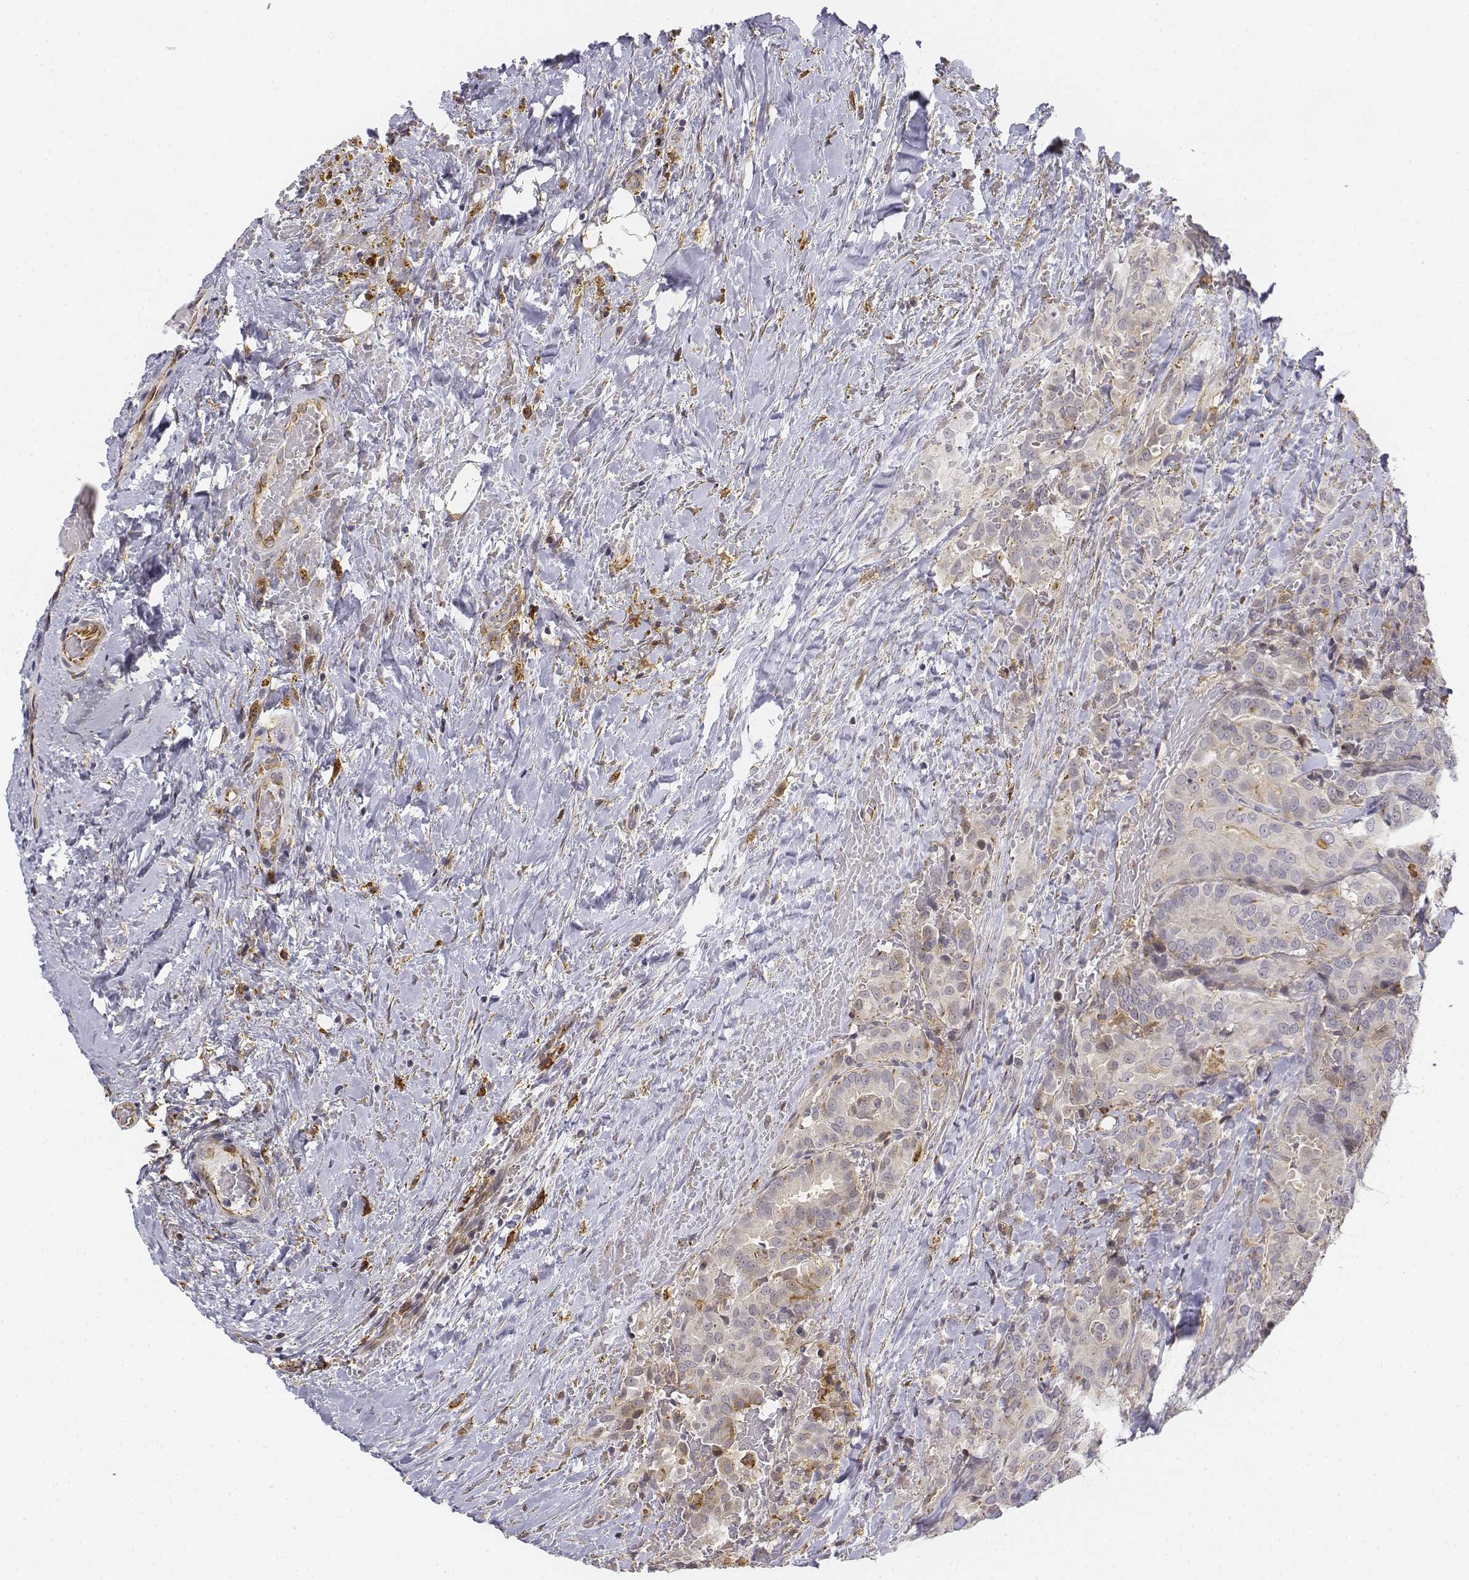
{"staining": {"intensity": "negative", "quantity": "none", "location": "none"}, "tissue": "thyroid cancer", "cell_type": "Tumor cells", "image_type": "cancer", "snomed": [{"axis": "morphology", "description": "Papillary adenocarcinoma, NOS"}, {"axis": "topography", "description": "Thyroid gland"}], "caption": "Immunohistochemistry (IHC) of thyroid cancer reveals no staining in tumor cells.", "gene": "CD14", "patient": {"sex": "male", "age": 61}}